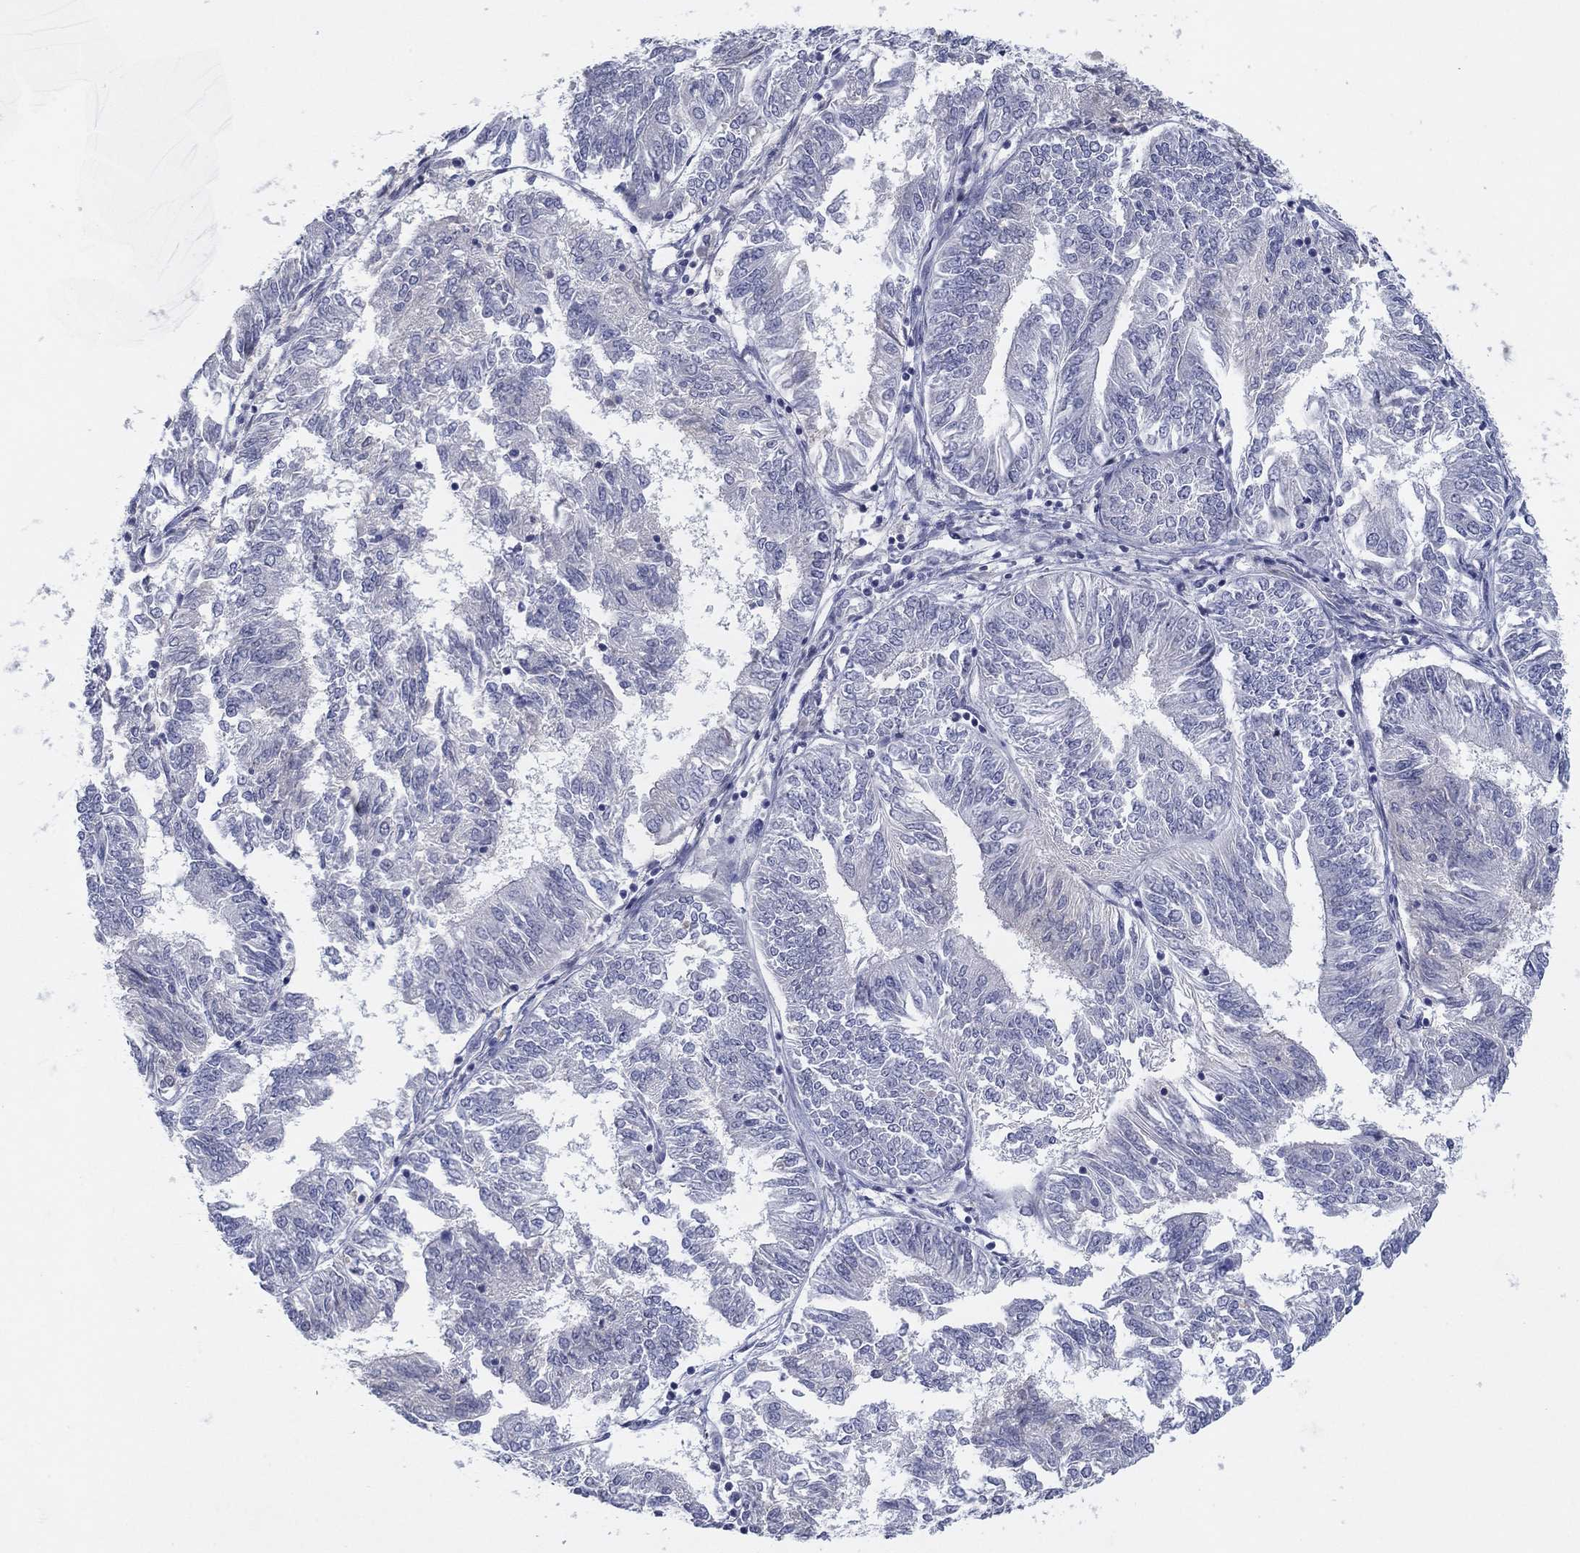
{"staining": {"intensity": "negative", "quantity": "none", "location": "none"}, "tissue": "endometrial cancer", "cell_type": "Tumor cells", "image_type": "cancer", "snomed": [{"axis": "morphology", "description": "Adenocarcinoma, NOS"}, {"axis": "topography", "description": "Endometrium"}], "caption": "This is a histopathology image of immunohistochemistry staining of endometrial adenocarcinoma, which shows no positivity in tumor cells. (Stains: DAB immunohistochemistry with hematoxylin counter stain, Microscopy: brightfield microscopy at high magnification).", "gene": "AMN1", "patient": {"sex": "female", "age": 58}}